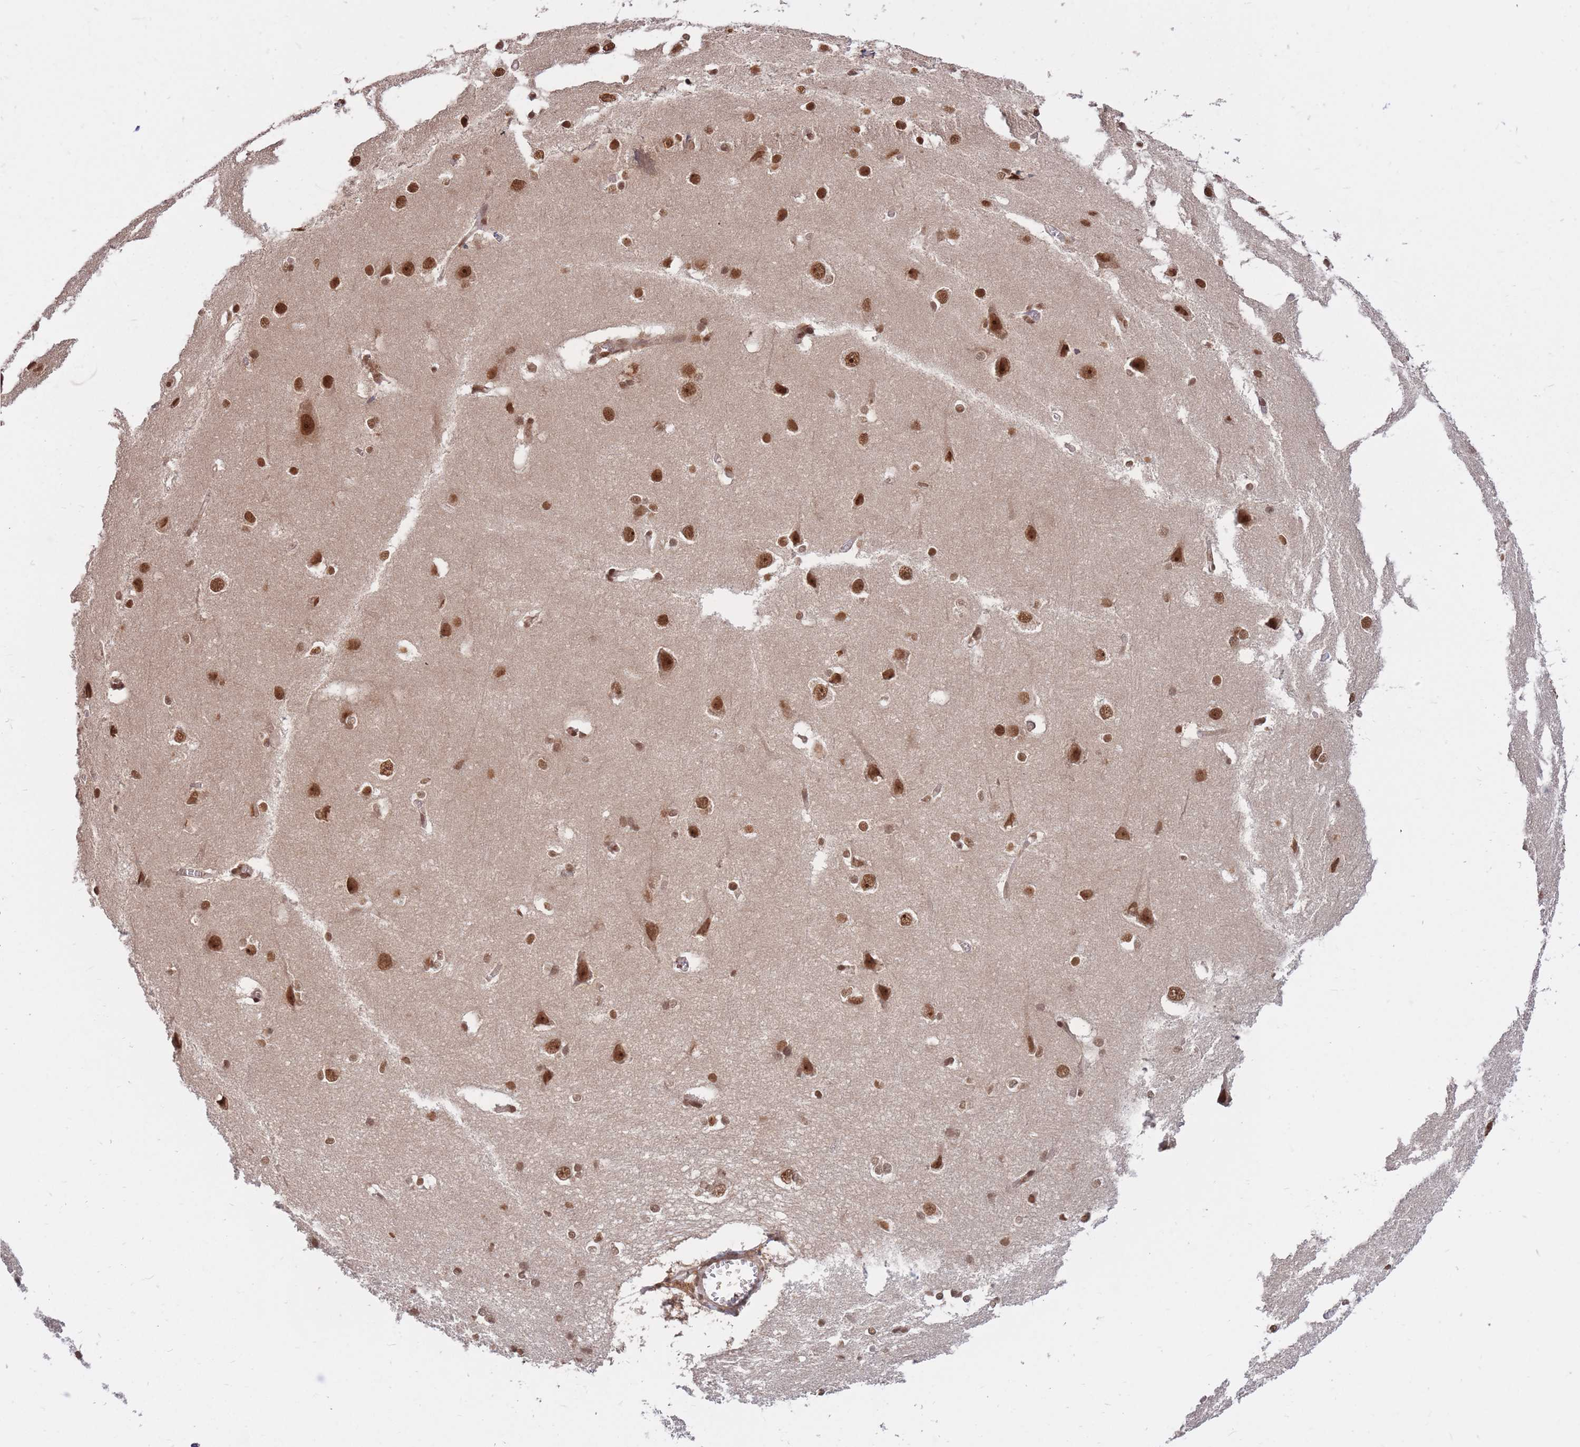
{"staining": {"intensity": "moderate", "quantity": ">75%", "location": "cytoplasmic/membranous,nuclear"}, "tissue": "cerebral cortex", "cell_type": "Endothelial cells", "image_type": "normal", "snomed": [{"axis": "morphology", "description": "Normal tissue, NOS"}, {"axis": "topography", "description": "Cerebral cortex"}], "caption": "Brown immunohistochemical staining in benign cerebral cortex exhibits moderate cytoplasmic/membranous,nuclear positivity in about >75% of endothelial cells. The protein of interest is stained brown, and the nuclei are stained in blue (DAB (3,3'-diaminobenzidine) IHC with brightfield microscopy, high magnification).", "gene": "SRA1", "patient": {"sex": "male", "age": 37}}